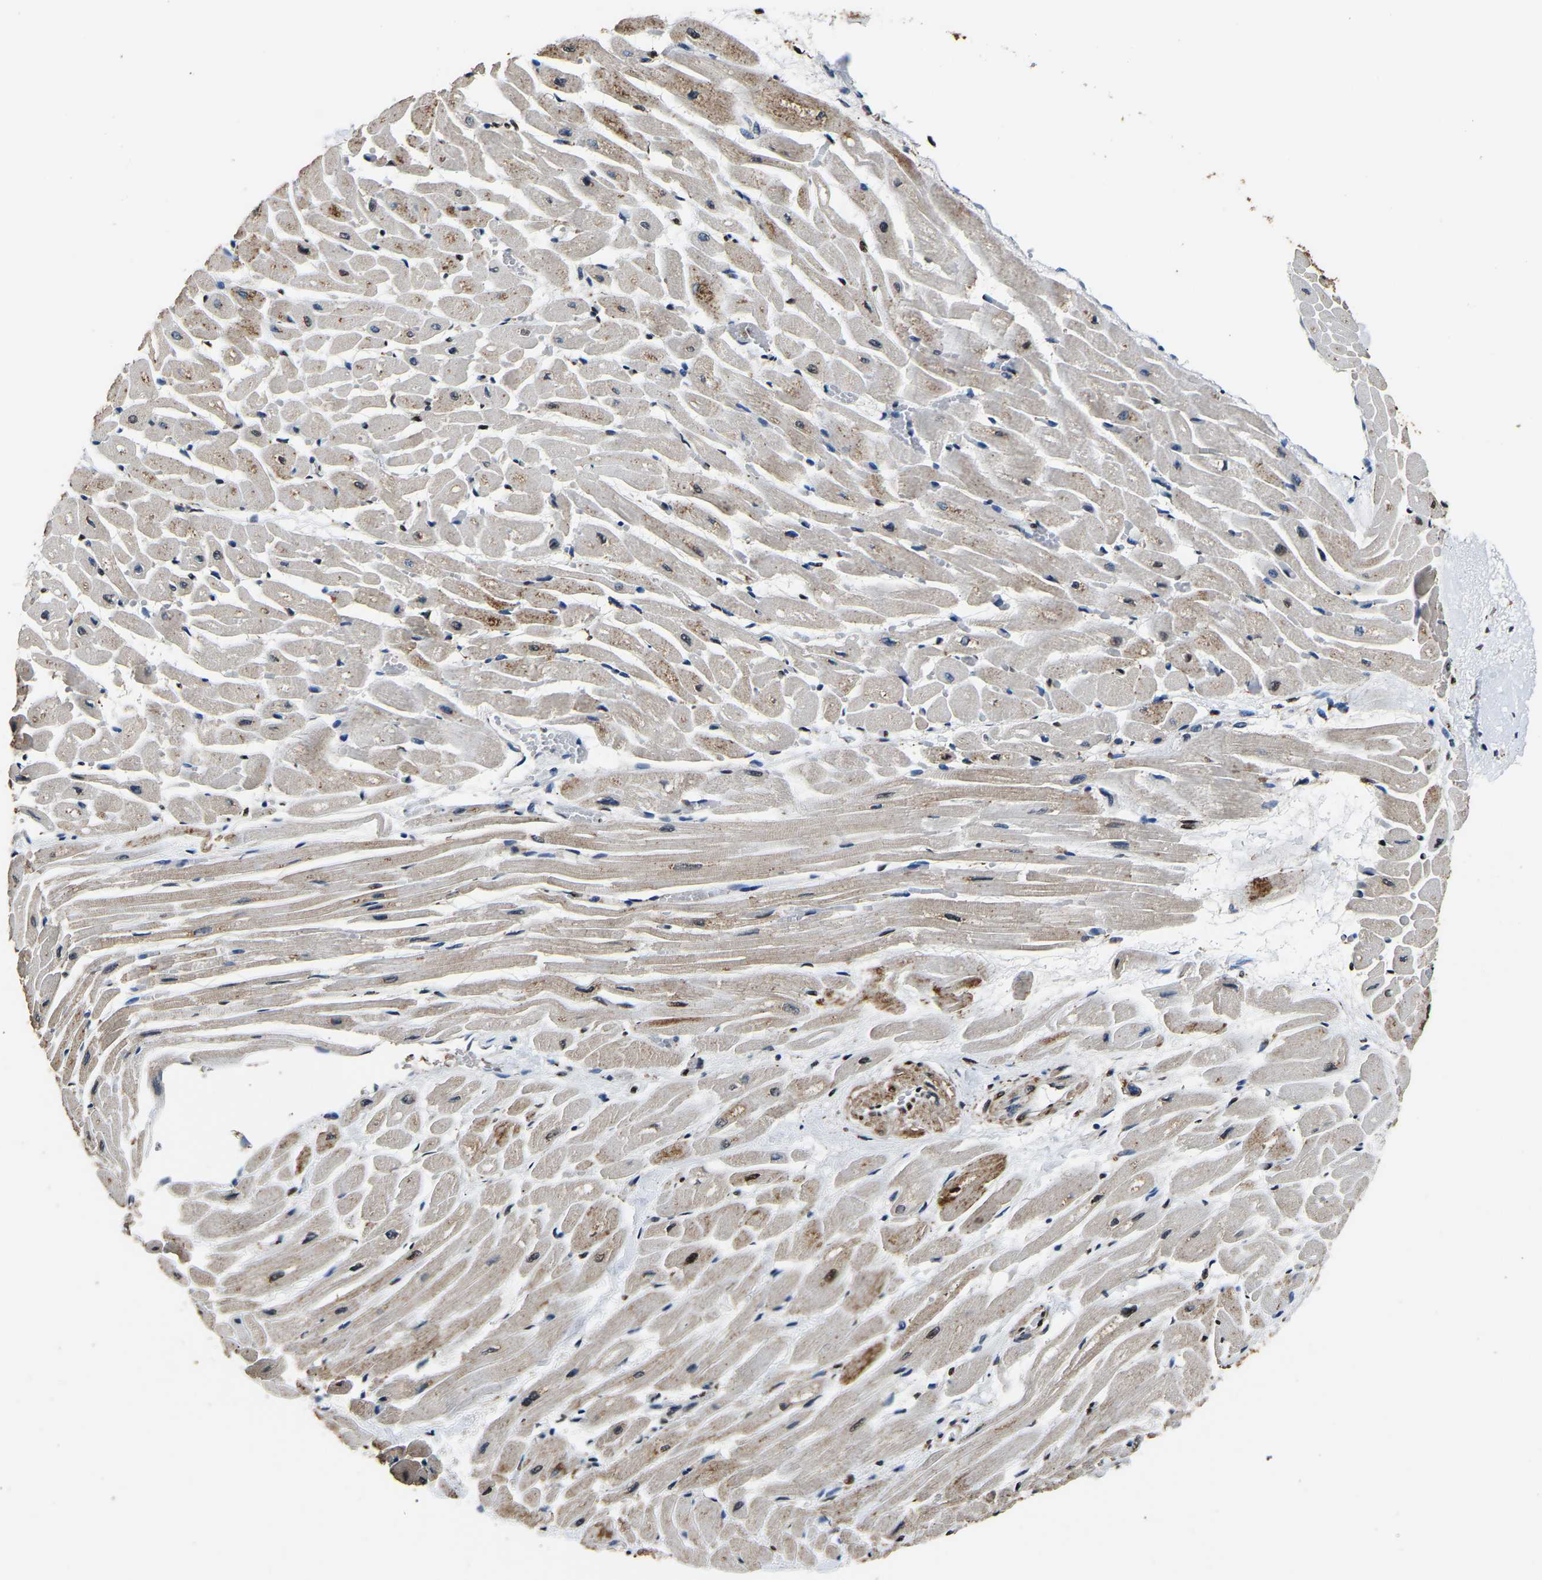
{"staining": {"intensity": "strong", "quantity": "25%-75%", "location": "cytoplasmic/membranous,nuclear"}, "tissue": "heart muscle", "cell_type": "Cardiomyocytes", "image_type": "normal", "snomed": [{"axis": "morphology", "description": "Normal tissue, NOS"}, {"axis": "topography", "description": "Heart"}], "caption": "Heart muscle was stained to show a protein in brown. There is high levels of strong cytoplasmic/membranous,nuclear positivity in approximately 25%-75% of cardiomyocytes. (DAB (3,3'-diaminobenzidine) = brown stain, brightfield microscopy at high magnification).", "gene": "SAFB", "patient": {"sex": "male", "age": 45}}